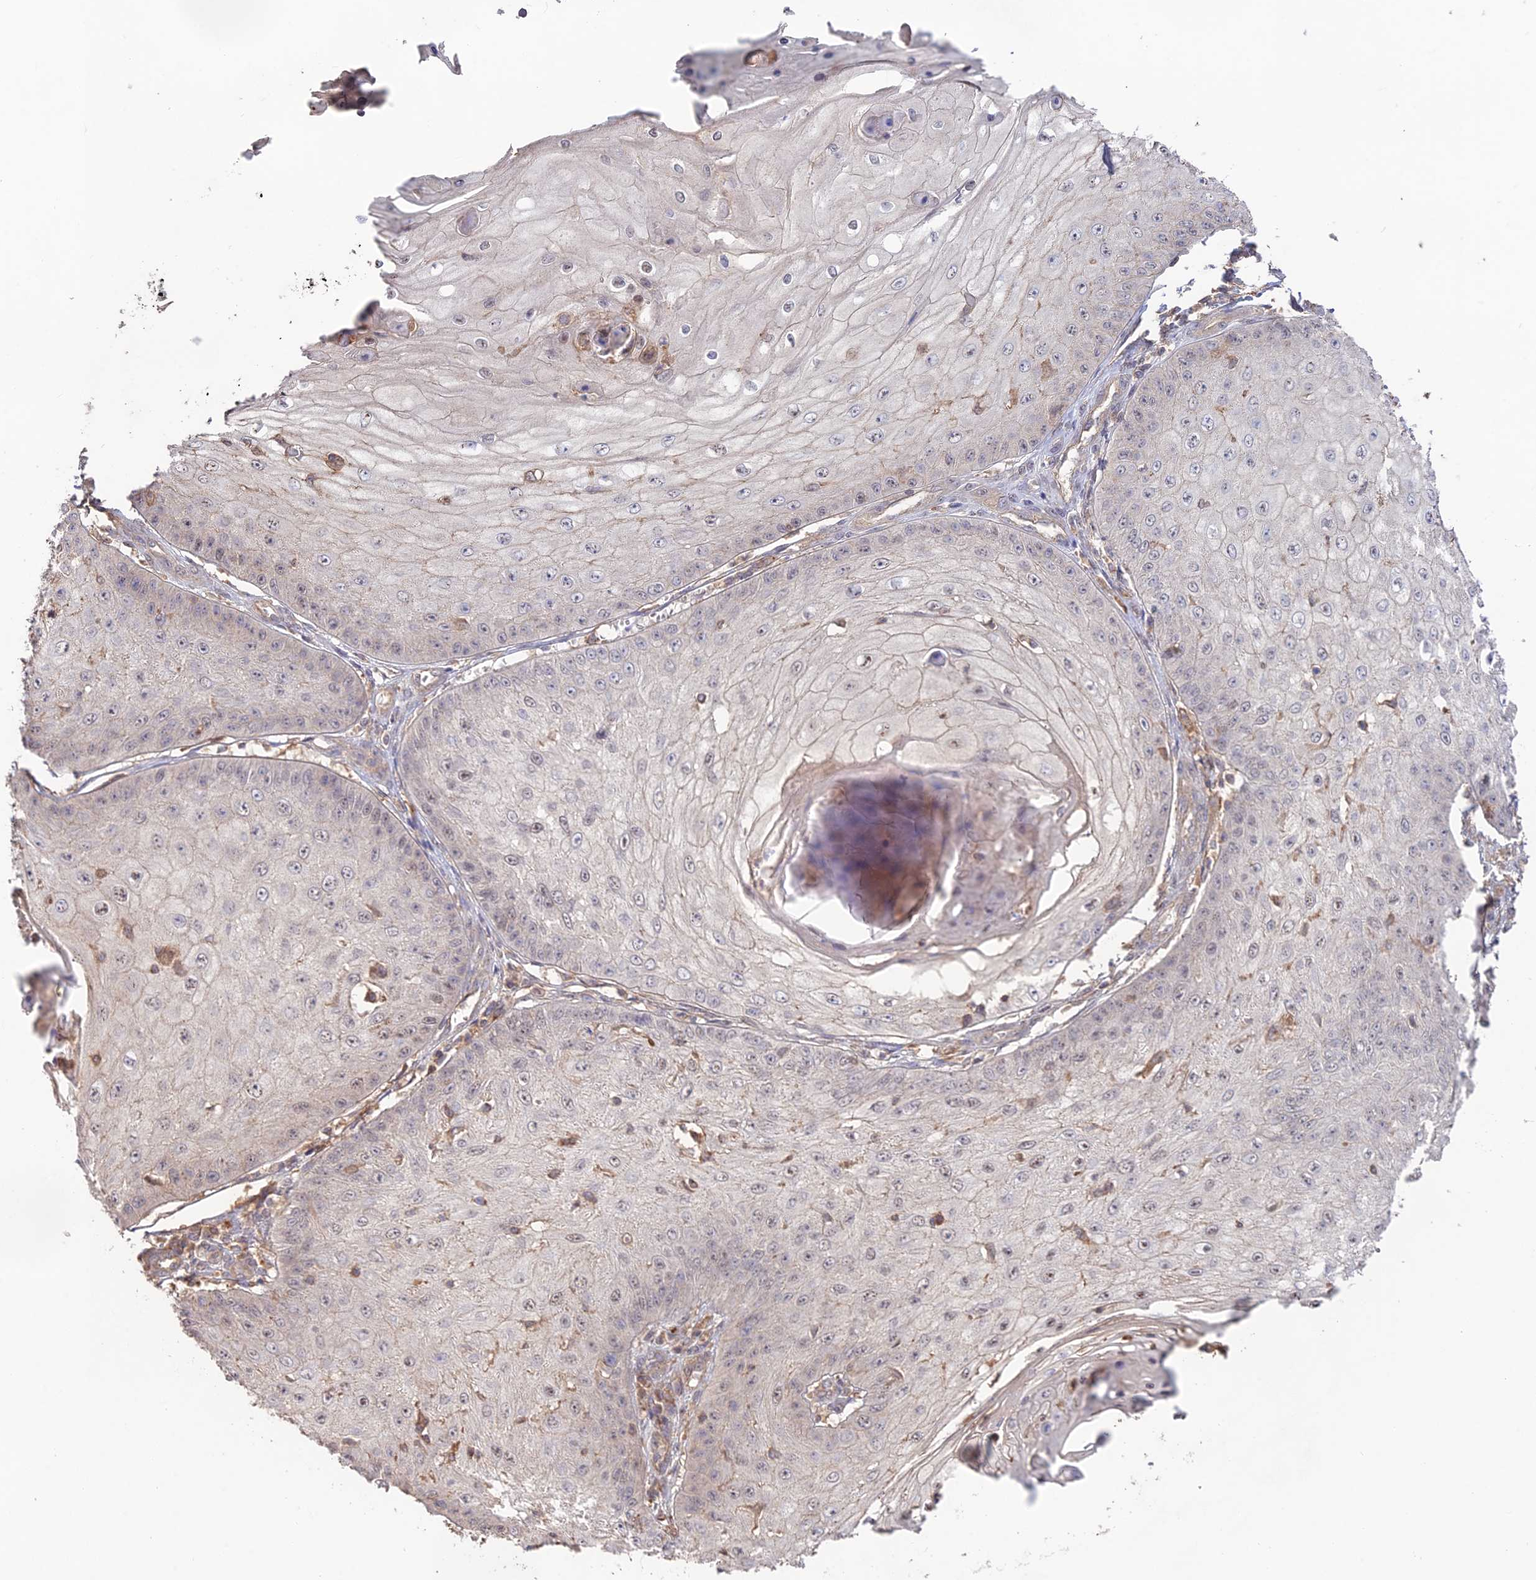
{"staining": {"intensity": "weak", "quantity": "<25%", "location": "nuclear"}, "tissue": "skin cancer", "cell_type": "Tumor cells", "image_type": "cancer", "snomed": [{"axis": "morphology", "description": "Squamous cell carcinoma, NOS"}, {"axis": "topography", "description": "Skin"}], "caption": "A micrograph of human skin cancer (squamous cell carcinoma) is negative for staining in tumor cells.", "gene": "CLCF1", "patient": {"sex": "male", "age": 70}}